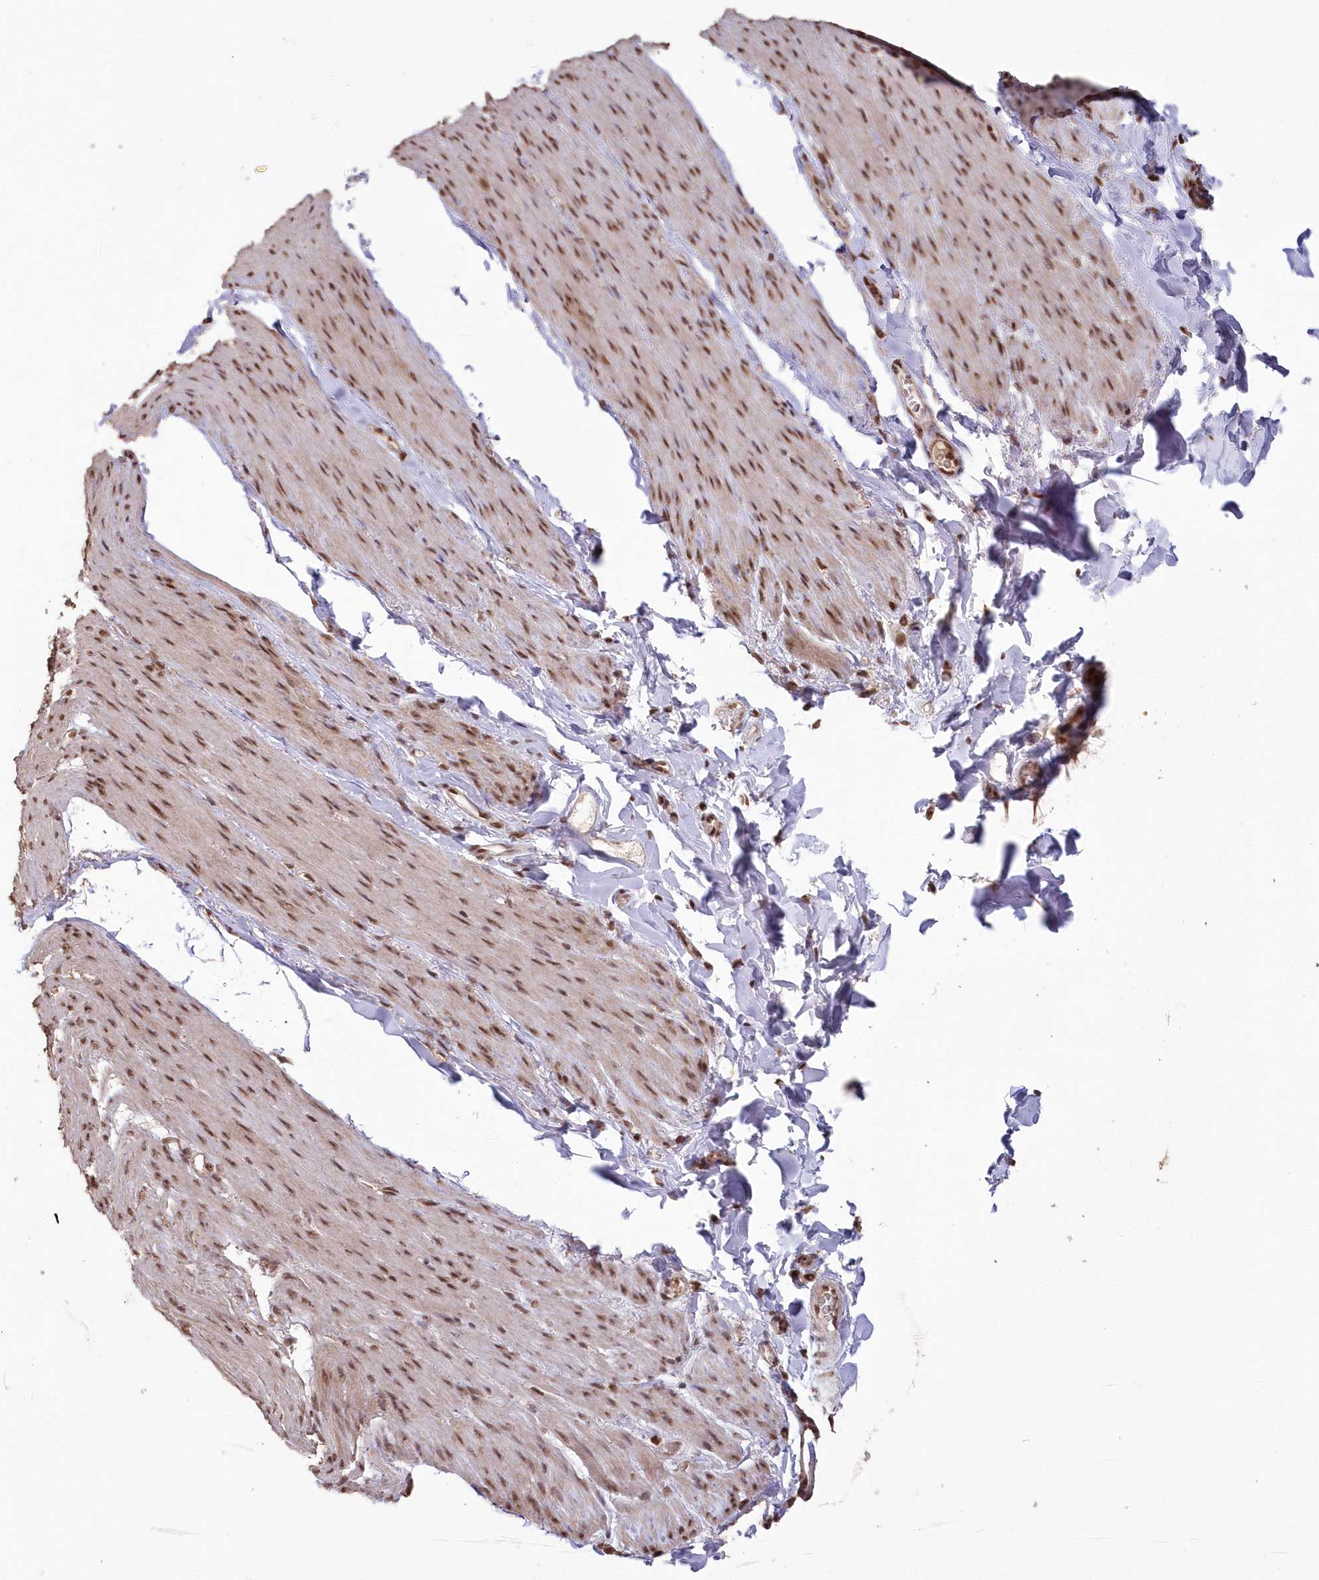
{"staining": {"intensity": "moderate", "quantity": ">75%", "location": "nuclear"}, "tissue": "adipose tissue", "cell_type": "Adipocytes", "image_type": "normal", "snomed": [{"axis": "morphology", "description": "Normal tissue, NOS"}, {"axis": "topography", "description": "Colon"}, {"axis": "topography", "description": "Peripheral nerve tissue"}], "caption": "Moderate nuclear positivity is seen in about >75% of adipocytes in unremarkable adipose tissue. (Stains: DAB in brown, nuclei in blue, Microscopy: brightfield microscopy at high magnification).", "gene": "PDS5A", "patient": {"sex": "female", "age": 61}}